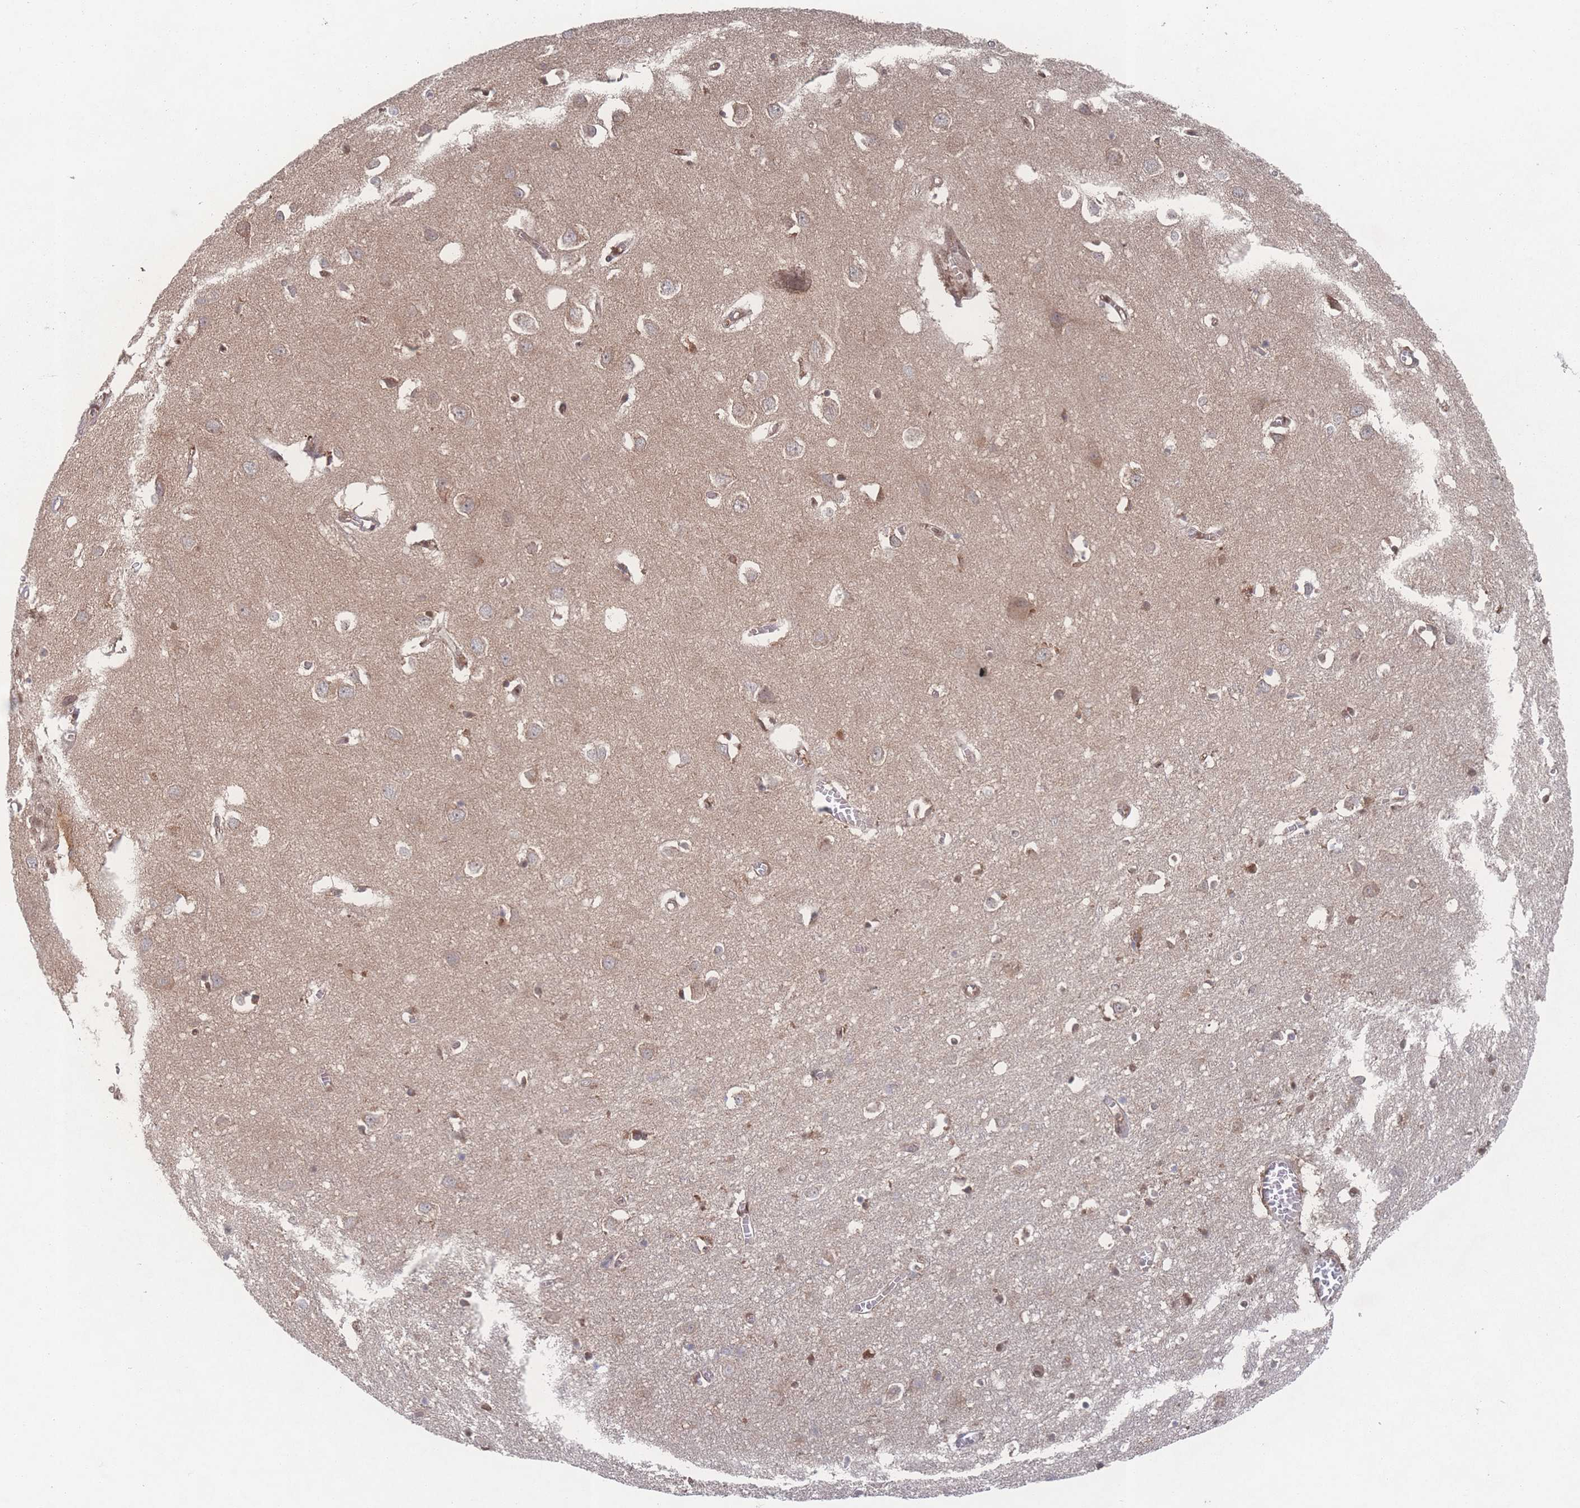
{"staining": {"intensity": "weak", "quantity": ">75%", "location": "cytoplasmic/membranous"}, "tissue": "cerebral cortex", "cell_type": "Endothelial cells", "image_type": "normal", "snomed": [{"axis": "morphology", "description": "Normal tissue, NOS"}, {"axis": "topography", "description": "Cerebral cortex"}], "caption": "Immunohistochemistry (DAB (3,3'-diaminobenzidine)) staining of benign cerebral cortex demonstrates weak cytoplasmic/membranous protein positivity in about >75% of endothelial cells. (brown staining indicates protein expression, while blue staining denotes nuclei).", "gene": "PSMA1", "patient": {"sex": "female", "age": 64}}